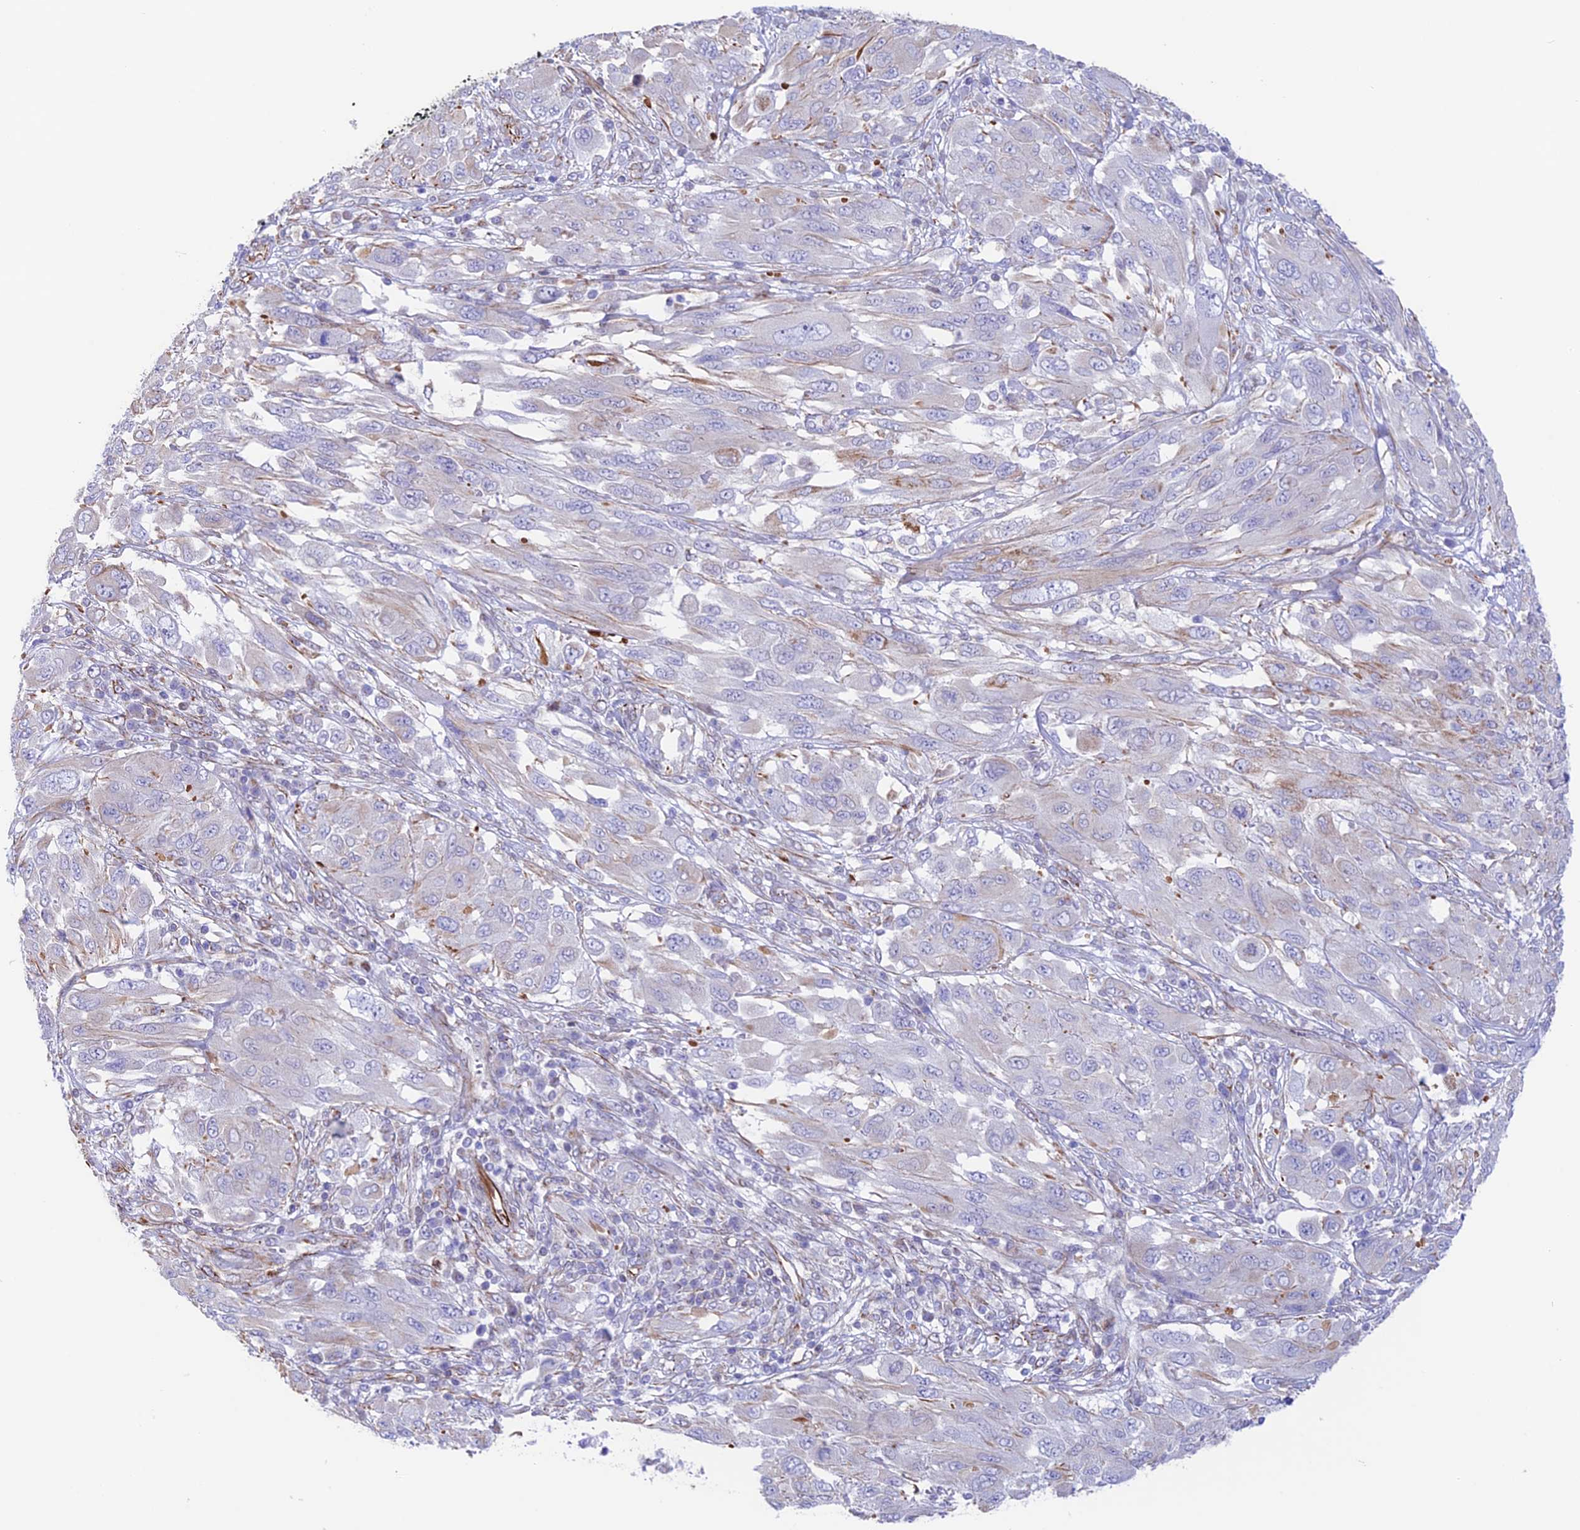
{"staining": {"intensity": "negative", "quantity": "none", "location": "none"}, "tissue": "melanoma", "cell_type": "Tumor cells", "image_type": "cancer", "snomed": [{"axis": "morphology", "description": "Malignant melanoma, NOS"}, {"axis": "topography", "description": "Skin"}], "caption": "Micrograph shows no significant protein expression in tumor cells of melanoma.", "gene": "ZNF652", "patient": {"sex": "female", "age": 91}}